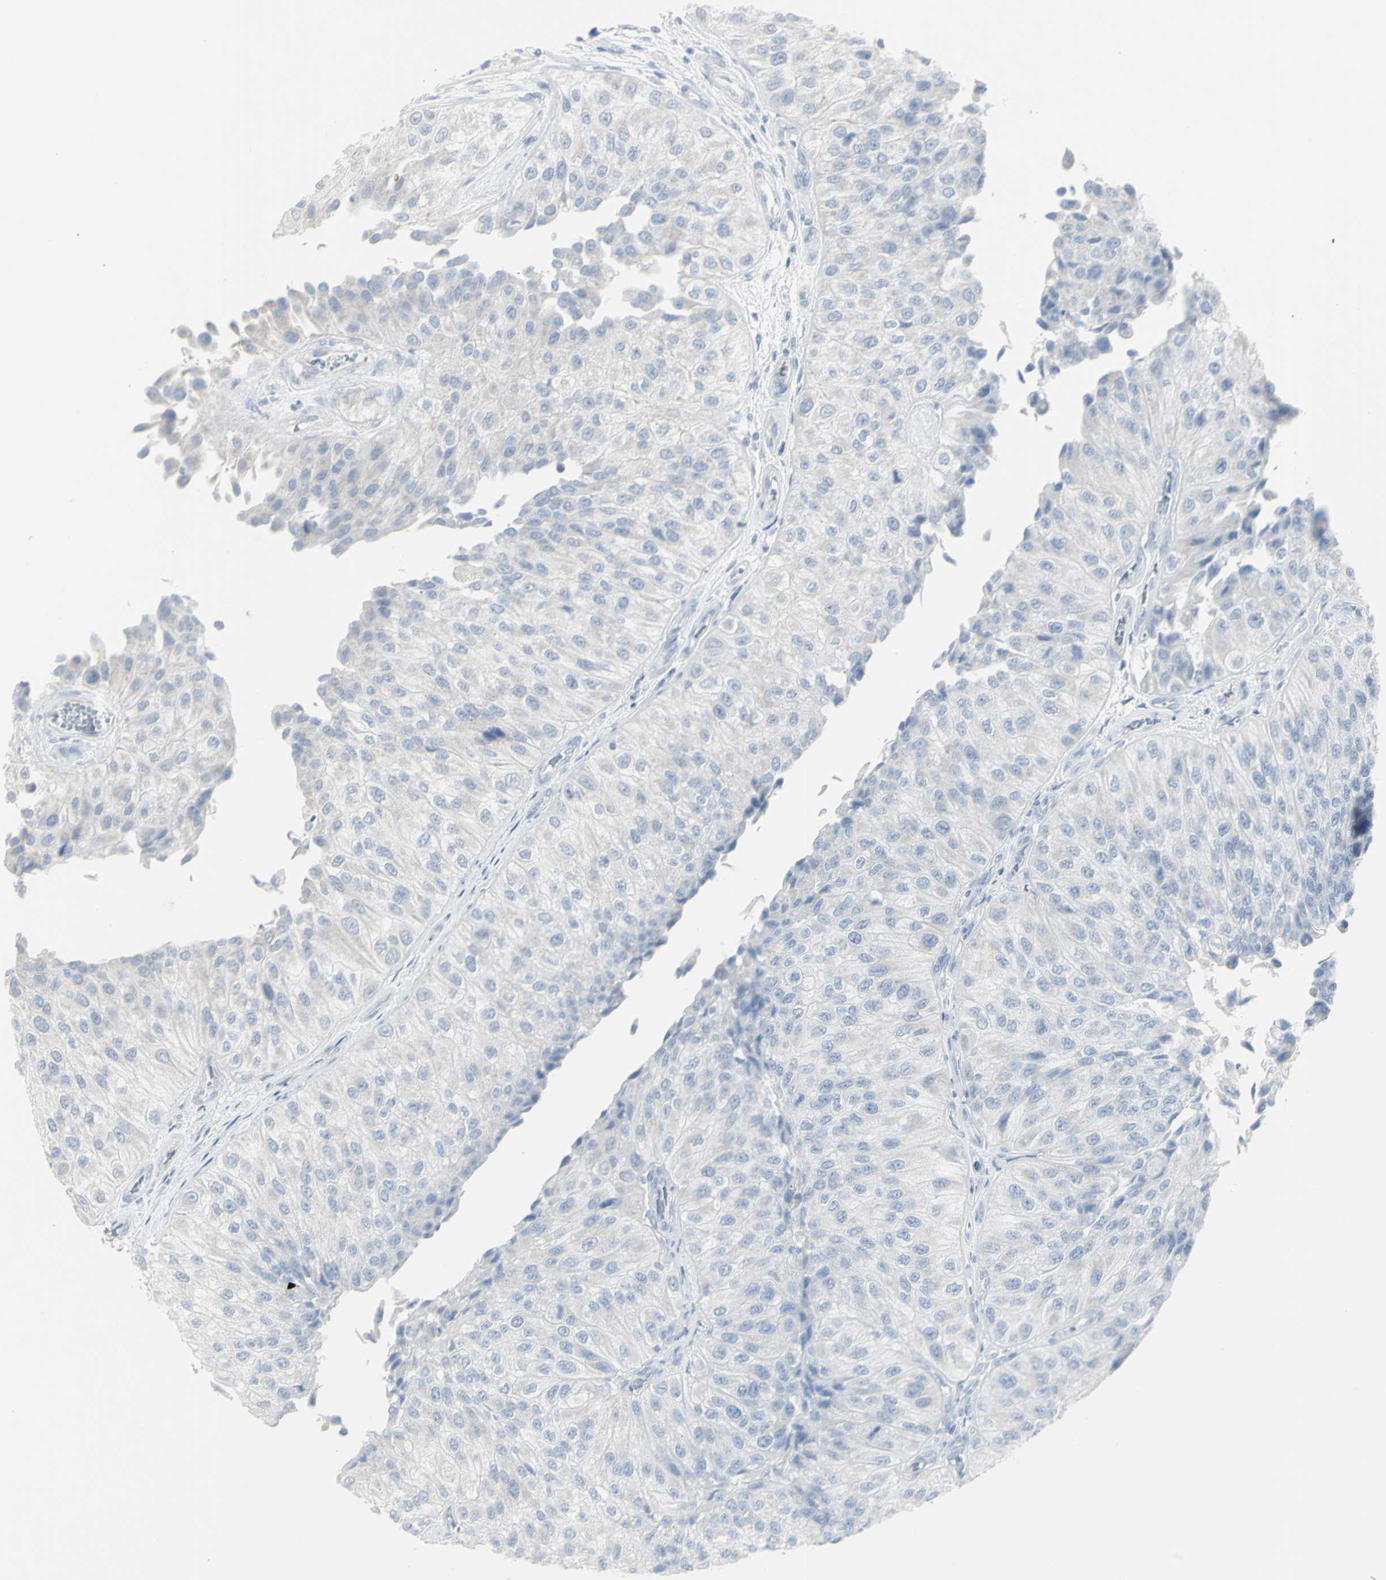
{"staining": {"intensity": "negative", "quantity": "none", "location": "none"}, "tissue": "urothelial cancer", "cell_type": "Tumor cells", "image_type": "cancer", "snomed": [{"axis": "morphology", "description": "Urothelial carcinoma, High grade"}, {"axis": "topography", "description": "Kidney"}, {"axis": "topography", "description": "Urinary bladder"}], "caption": "An image of human urothelial cancer is negative for staining in tumor cells. Nuclei are stained in blue.", "gene": "ENSG00000198211", "patient": {"sex": "male", "age": 77}}